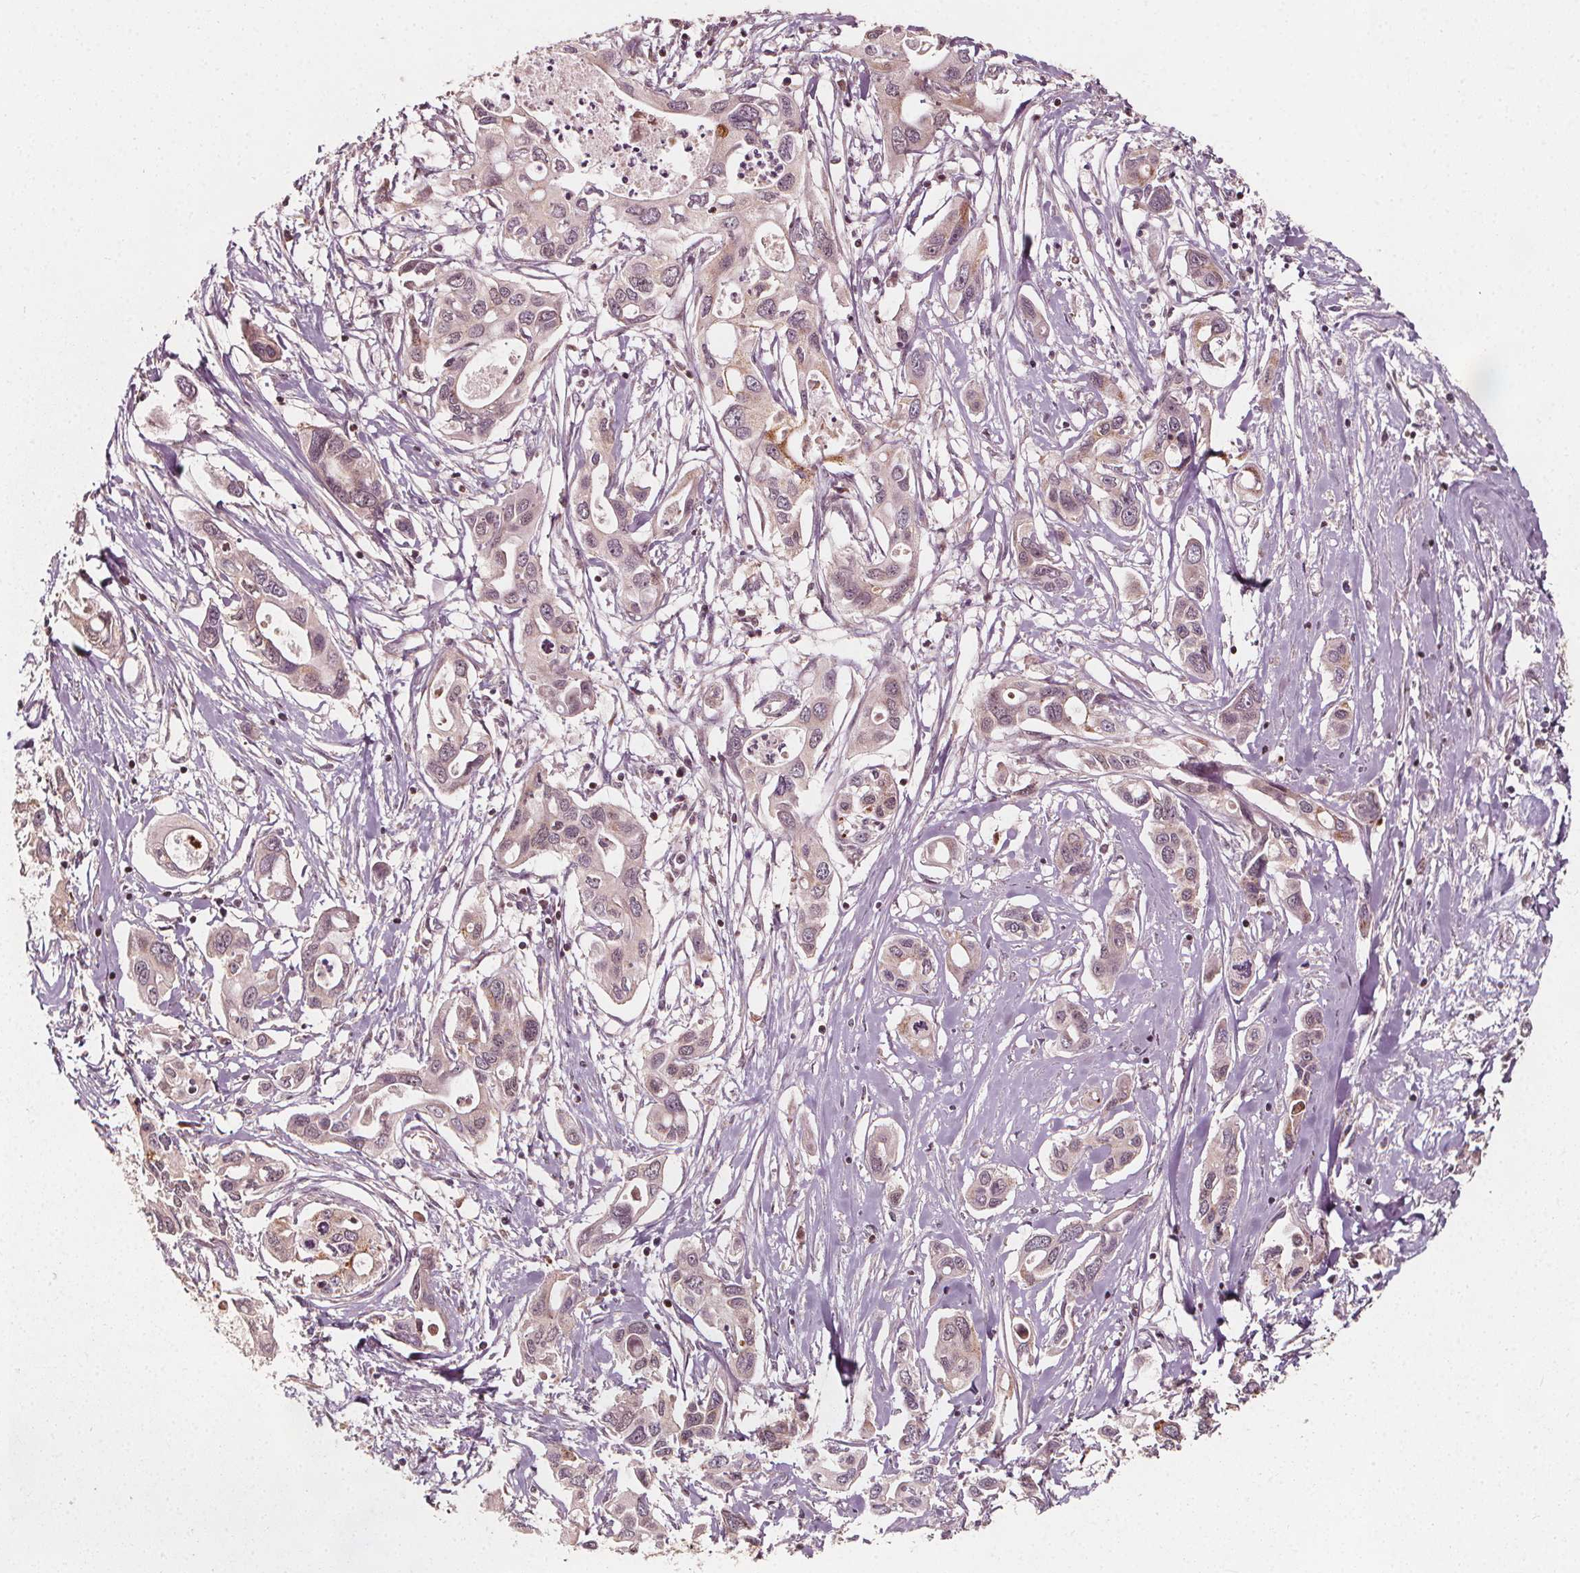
{"staining": {"intensity": "weak", "quantity": "25%-75%", "location": "cytoplasmic/membranous"}, "tissue": "pancreatic cancer", "cell_type": "Tumor cells", "image_type": "cancer", "snomed": [{"axis": "morphology", "description": "Adenocarcinoma, NOS"}, {"axis": "topography", "description": "Pancreas"}], "caption": "A photomicrograph of human pancreatic cancer (adenocarcinoma) stained for a protein displays weak cytoplasmic/membranous brown staining in tumor cells.", "gene": "AIP", "patient": {"sex": "male", "age": 60}}